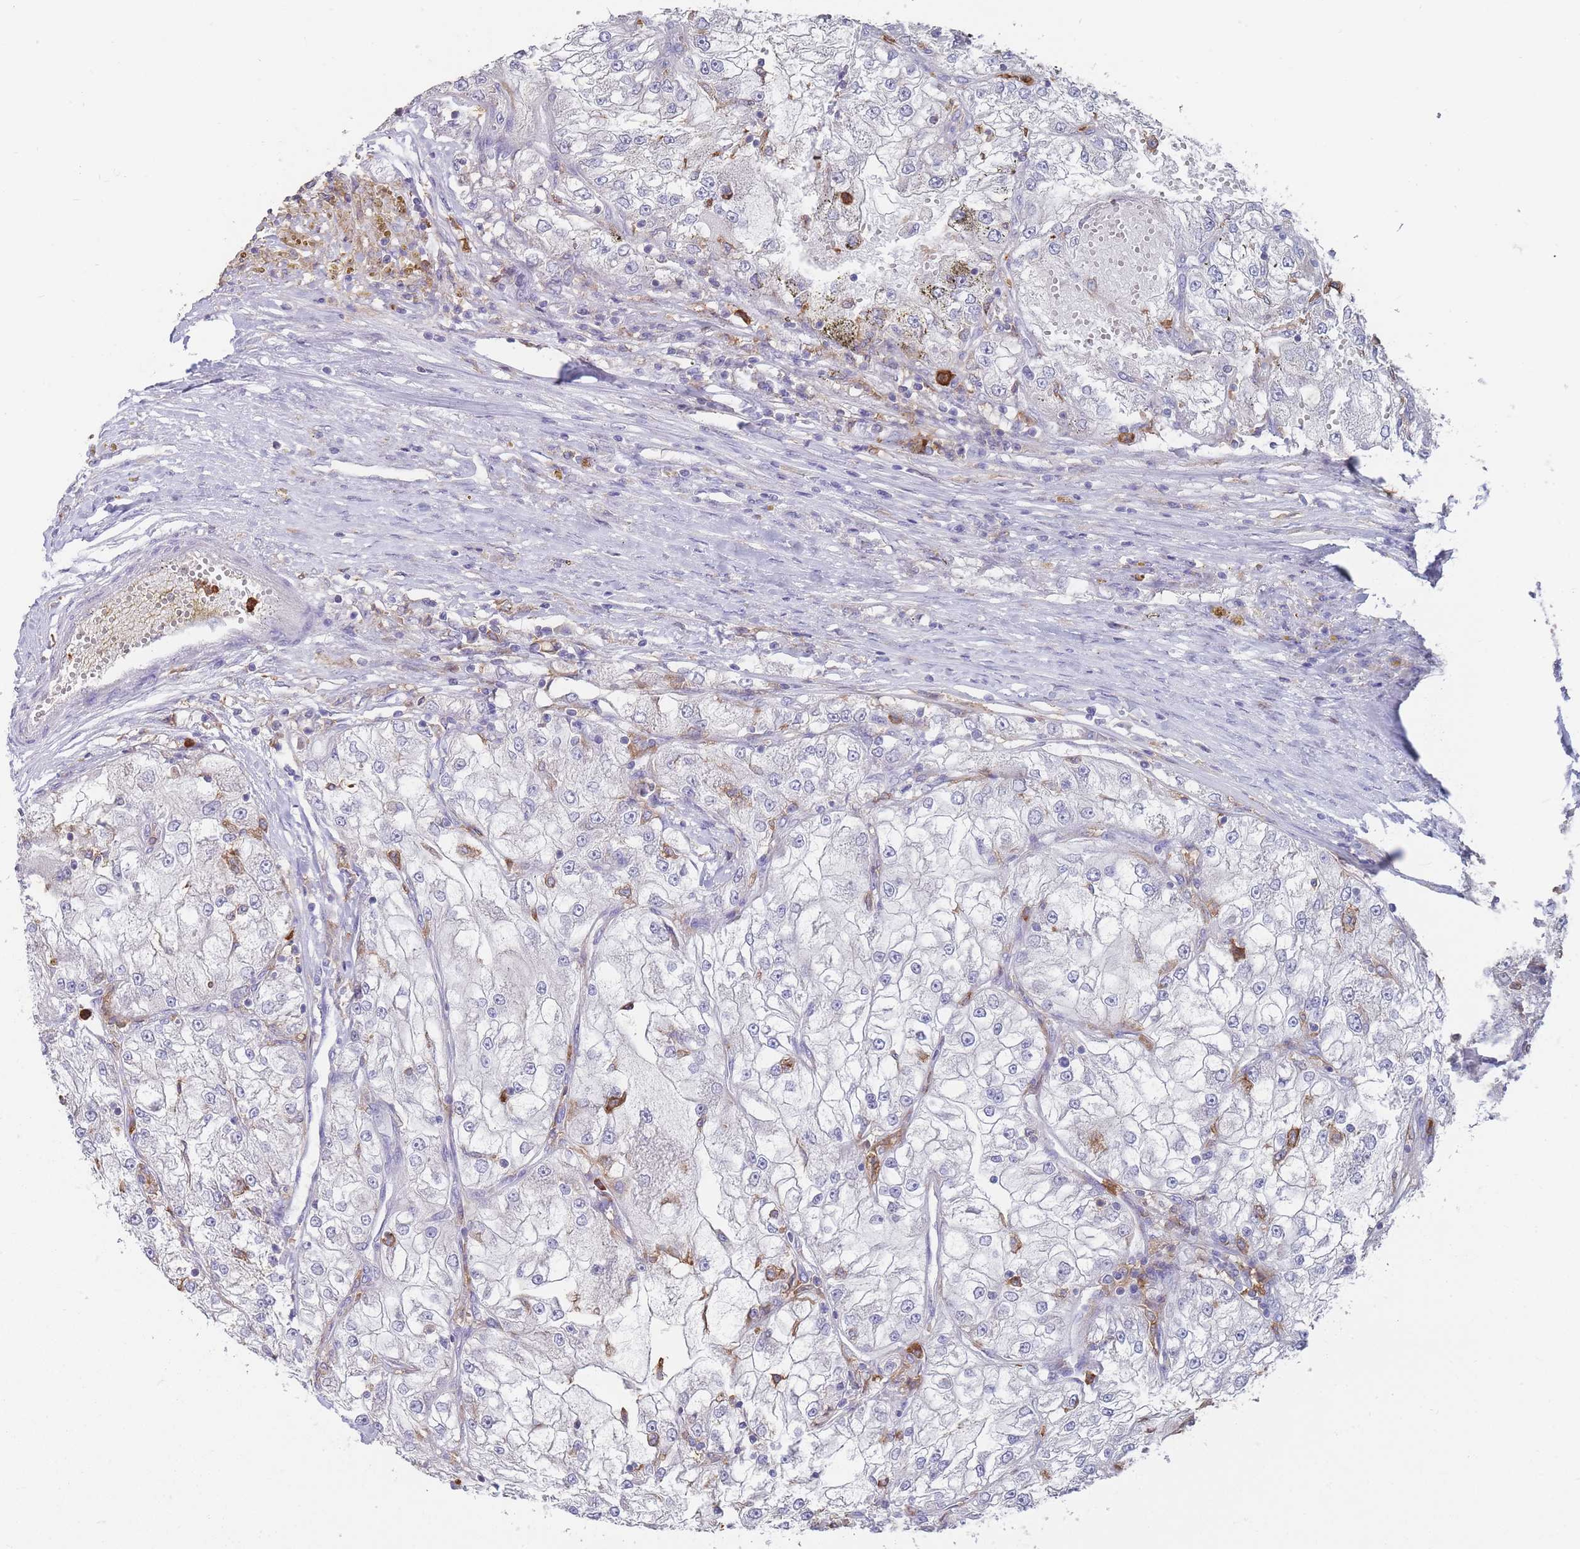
{"staining": {"intensity": "negative", "quantity": "none", "location": "none"}, "tissue": "renal cancer", "cell_type": "Tumor cells", "image_type": "cancer", "snomed": [{"axis": "morphology", "description": "Adenocarcinoma, NOS"}, {"axis": "topography", "description": "Kidney"}], "caption": "High power microscopy micrograph of an immunohistochemistry (IHC) micrograph of renal cancer (adenocarcinoma), revealing no significant expression in tumor cells. The staining was performed using DAB (3,3'-diaminobenzidine) to visualize the protein expression in brown, while the nuclei were stained in blue with hematoxylin (Magnification: 20x).", "gene": "CLEC12A", "patient": {"sex": "female", "age": 72}}